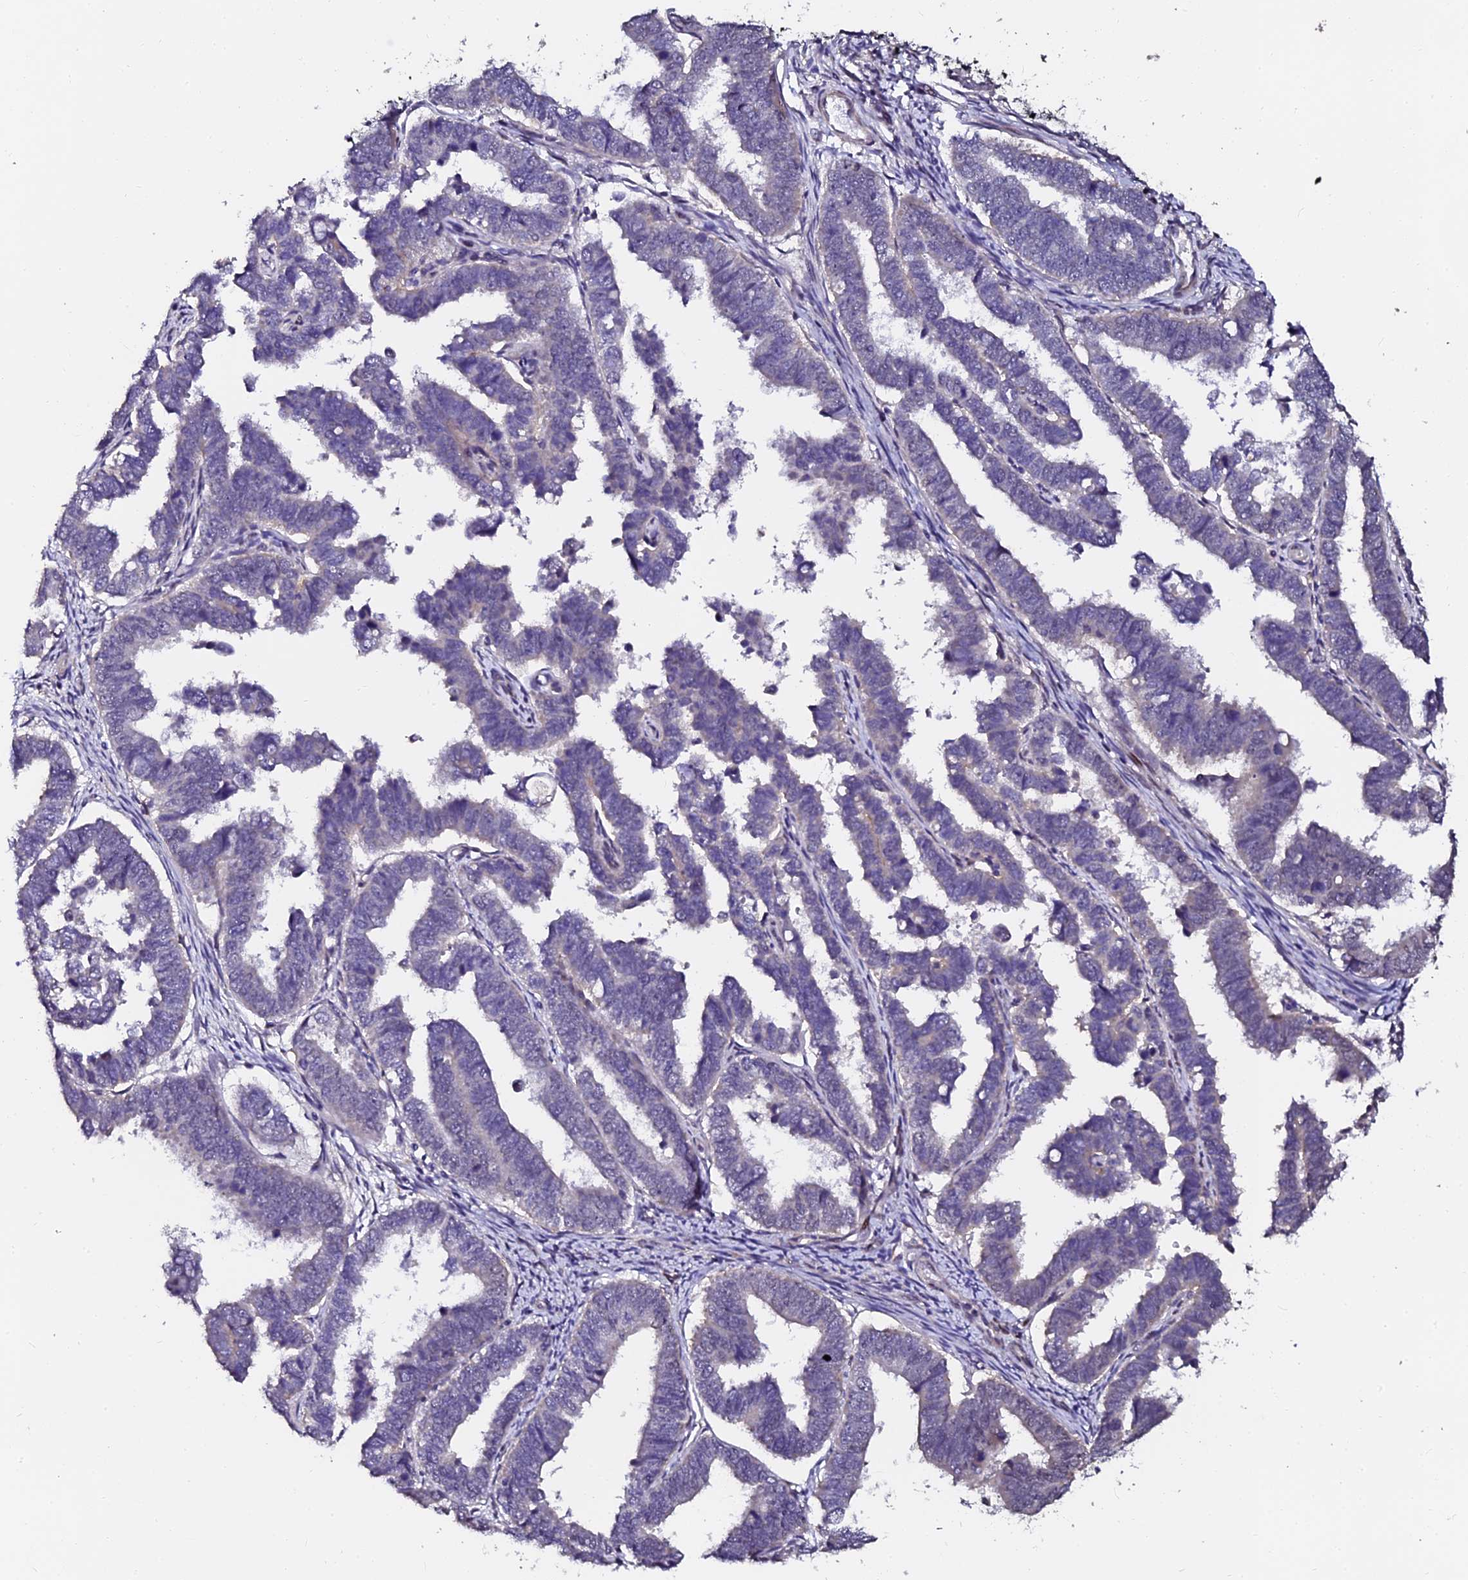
{"staining": {"intensity": "negative", "quantity": "none", "location": "none"}, "tissue": "endometrial cancer", "cell_type": "Tumor cells", "image_type": "cancer", "snomed": [{"axis": "morphology", "description": "Adenocarcinoma, NOS"}, {"axis": "topography", "description": "Endometrium"}], "caption": "Photomicrograph shows no protein positivity in tumor cells of endometrial cancer (adenocarcinoma) tissue.", "gene": "GPN3", "patient": {"sex": "female", "age": 75}}